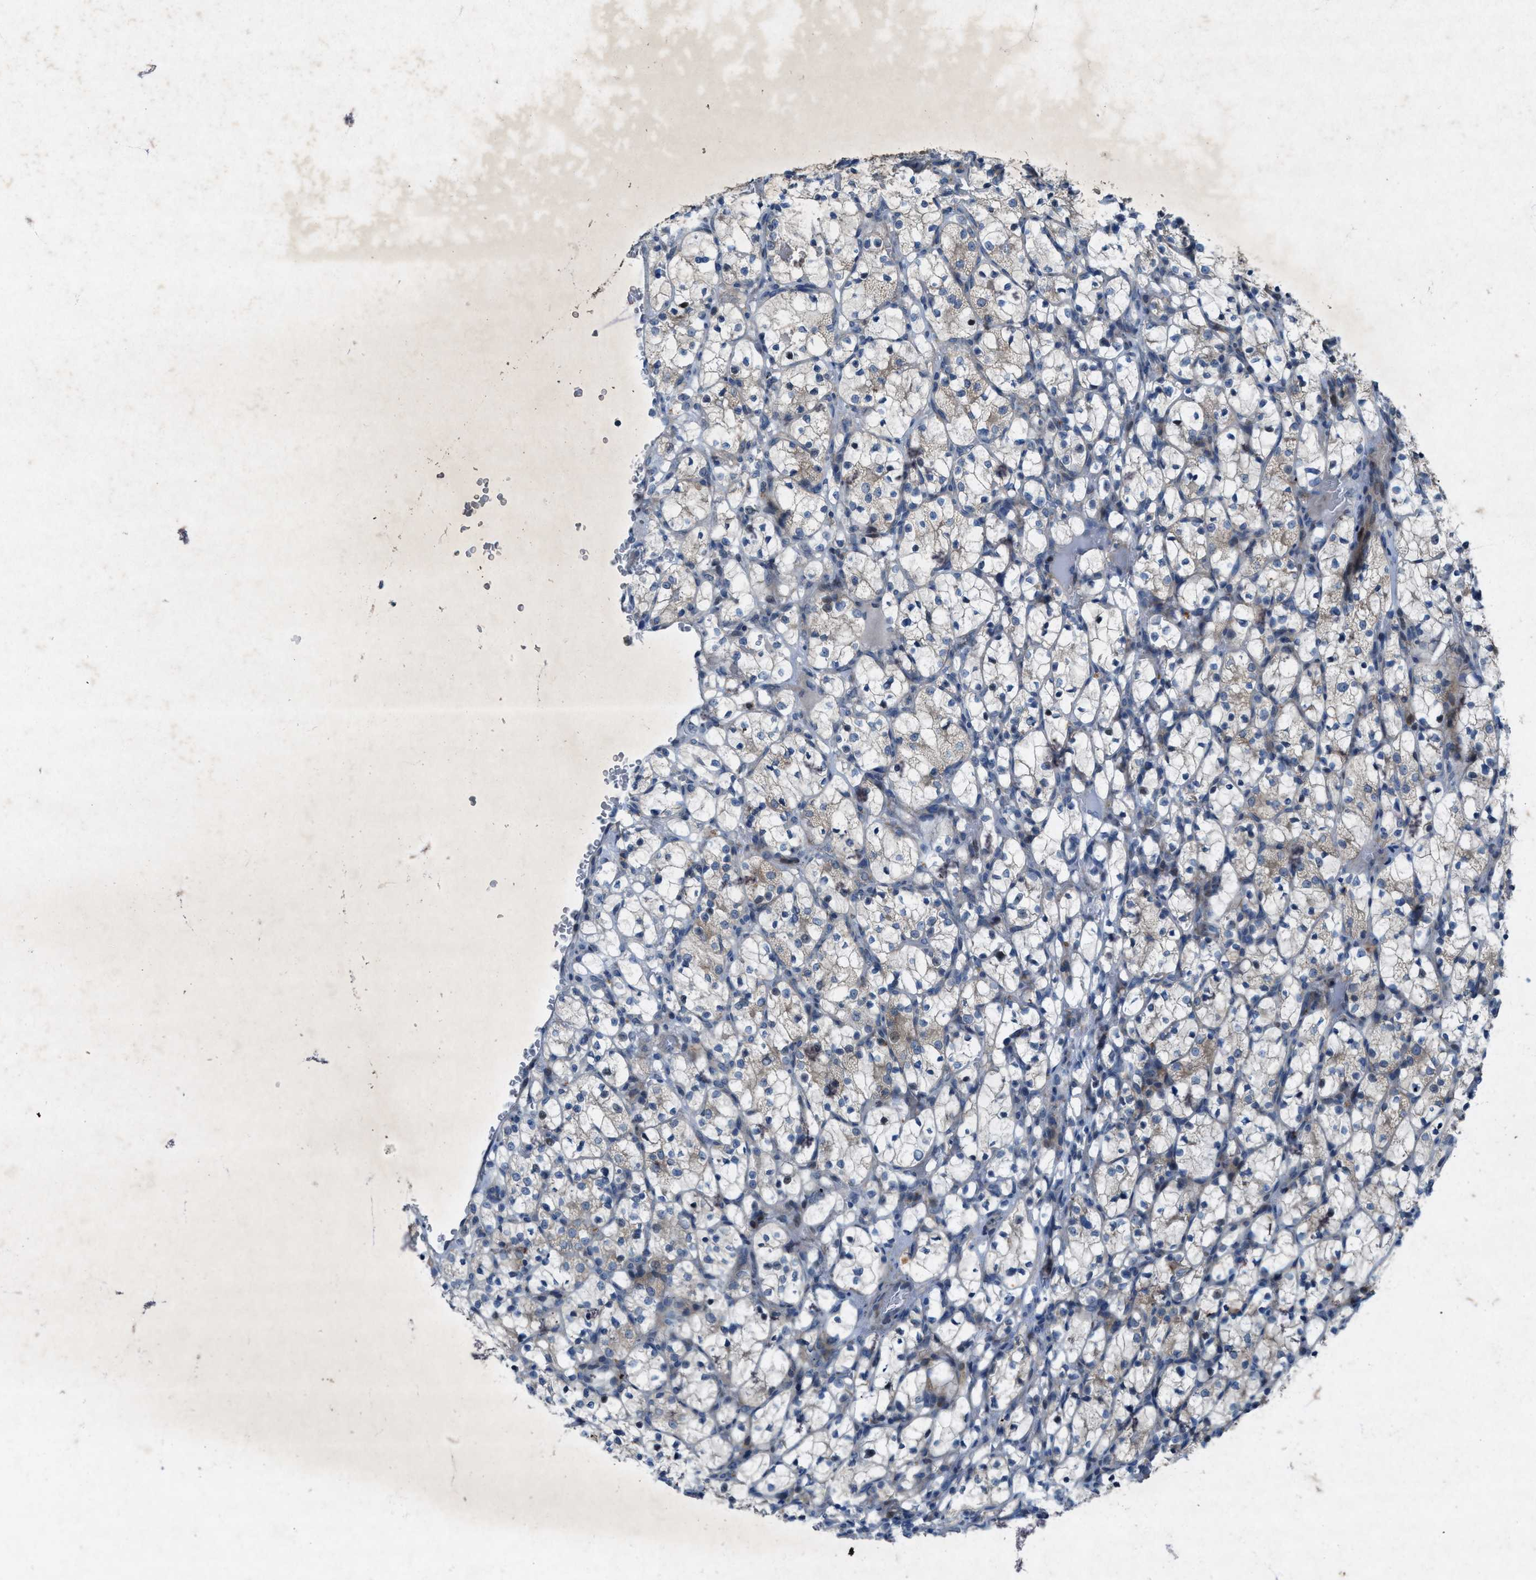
{"staining": {"intensity": "weak", "quantity": "<25%", "location": "cytoplasmic/membranous"}, "tissue": "renal cancer", "cell_type": "Tumor cells", "image_type": "cancer", "snomed": [{"axis": "morphology", "description": "Adenocarcinoma, NOS"}, {"axis": "topography", "description": "Kidney"}], "caption": "The immunohistochemistry photomicrograph has no significant expression in tumor cells of renal adenocarcinoma tissue.", "gene": "URGCP", "patient": {"sex": "female", "age": 69}}